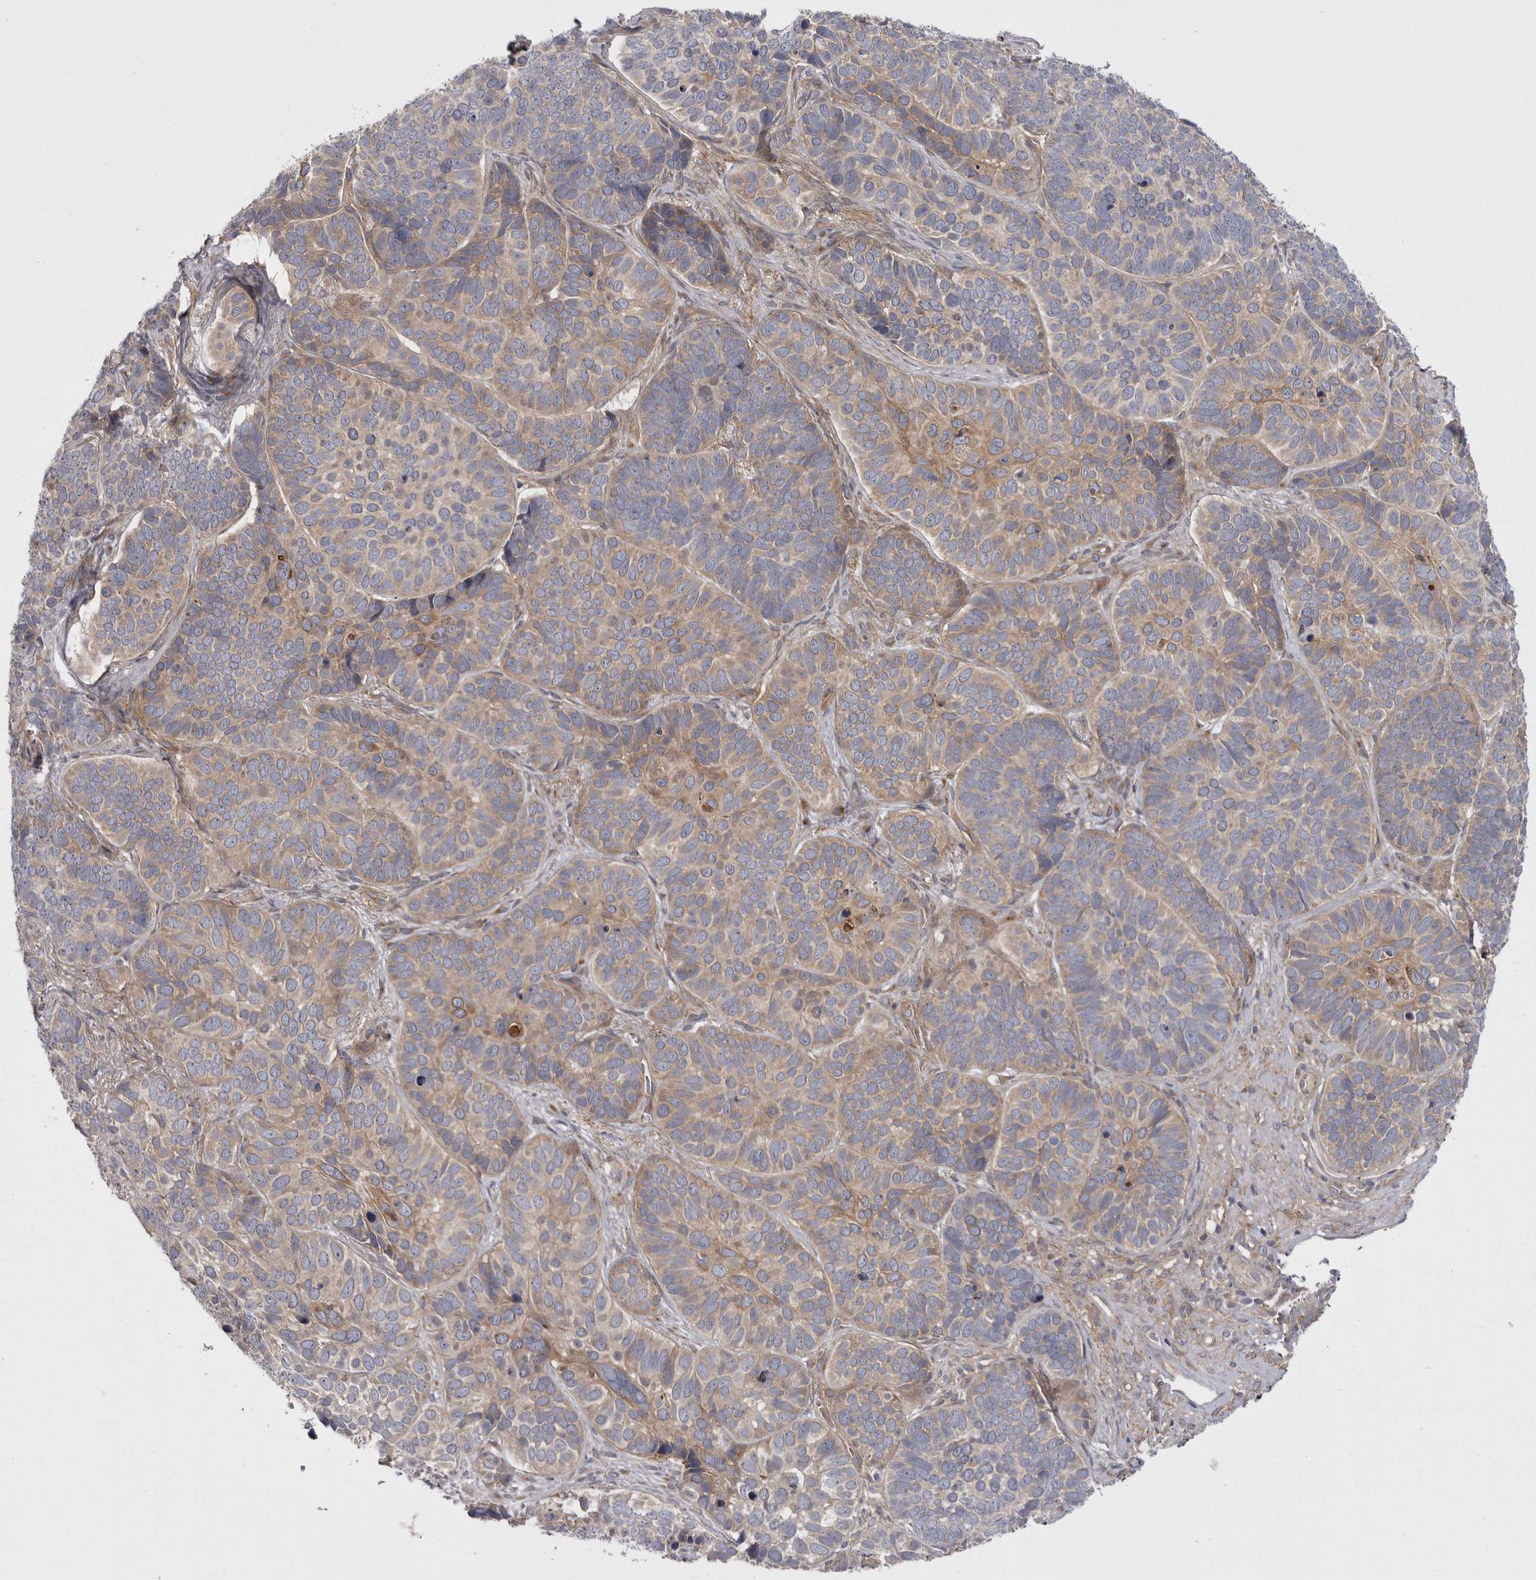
{"staining": {"intensity": "weak", "quantity": "25%-75%", "location": "cytoplasmic/membranous"}, "tissue": "skin cancer", "cell_type": "Tumor cells", "image_type": "cancer", "snomed": [{"axis": "morphology", "description": "Basal cell carcinoma"}, {"axis": "topography", "description": "Skin"}], "caption": "An IHC photomicrograph of tumor tissue is shown. Protein staining in brown highlights weak cytoplasmic/membranous positivity in basal cell carcinoma (skin) within tumor cells. Nuclei are stained in blue.", "gene": "OSBPL9", "patient": {"sex": "male", "age": 62}}